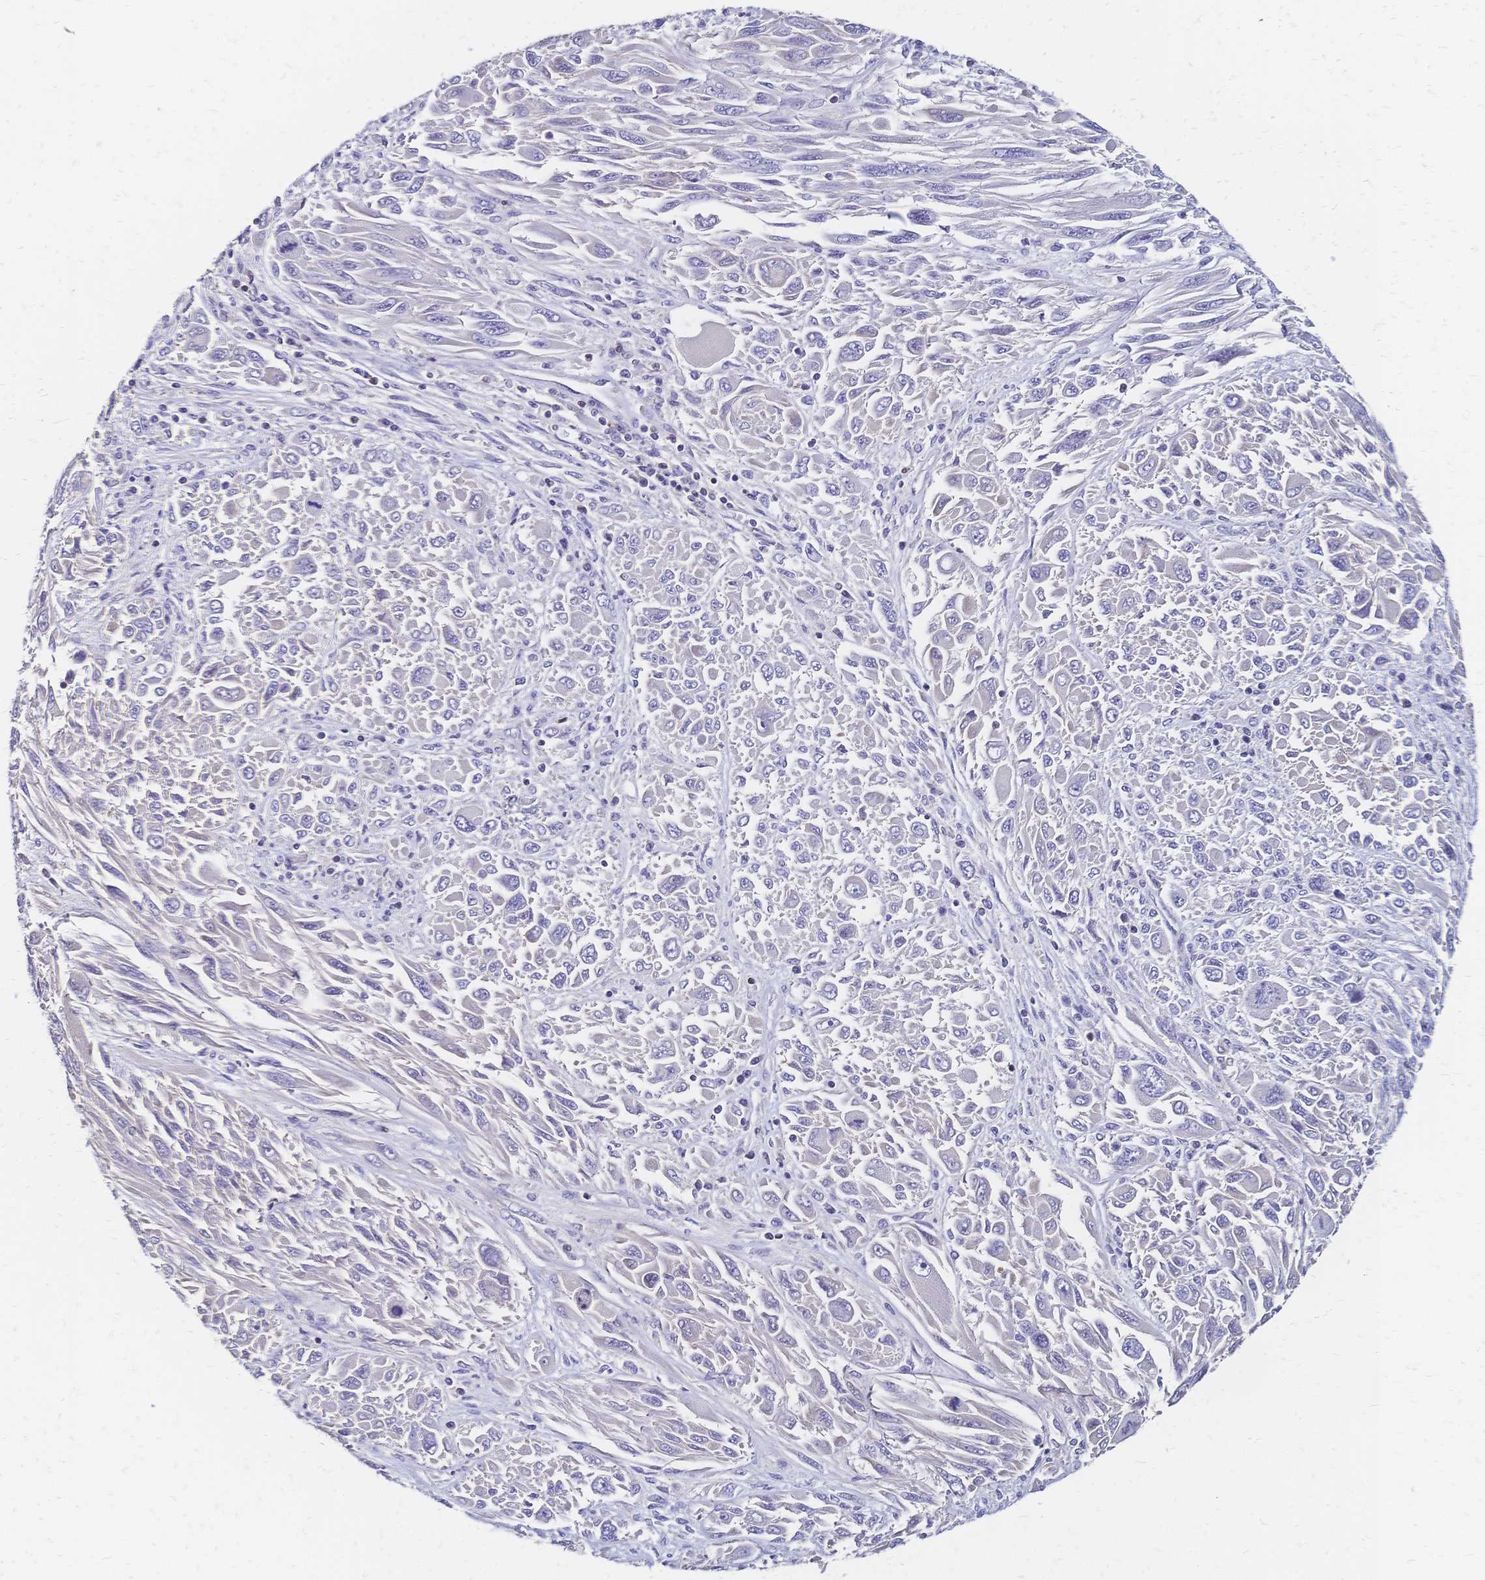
{"staining": {"intensity": "negative", "quantity": "none", "location": "none"}, "tissue": "melanoma", "cell_type": "Tumor cells", "image_type": "cancer", "snomed": [{"axis": "morphology", "description": "Malignant melanoma, NOS"}, {"axis": "topography", "description": "Skin"}], "caption": "Histopathology image shows no significant protein expression in tumor cells of melanoma.", "gene": "DTNB", "patient": {"sex": "female", "age": 91}}